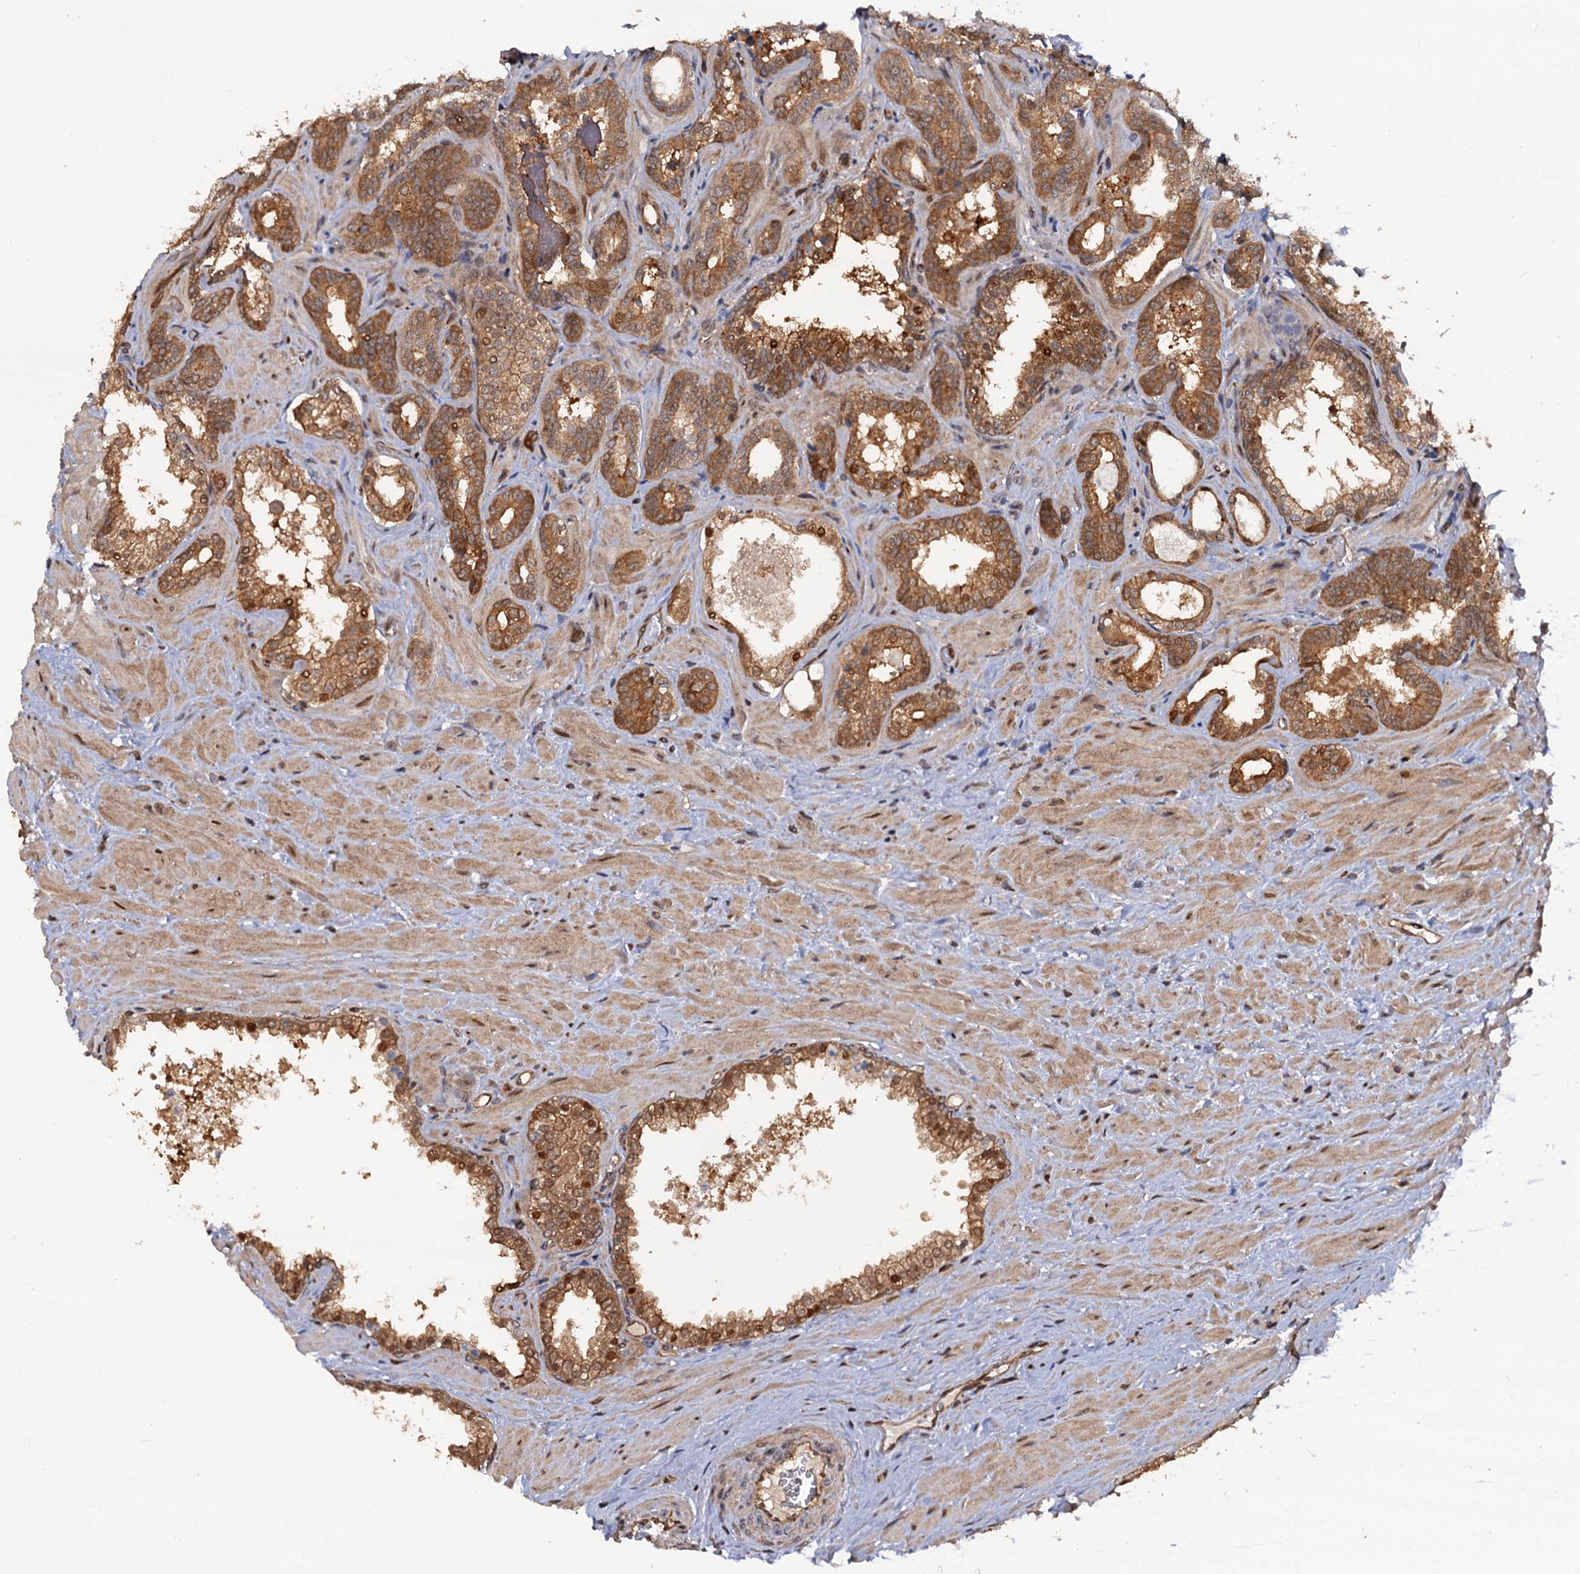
{"staining": {"intensity": "moderate", "quantity": ">75%", "location": "cytoplasmic/membranous"}, "tissue": "prostate cancer", "cell_type": "Tumor cells", "image_type": "cancer", "snomed": [{"axis": "morphology", "description": "Adenocarcinoma, High grade"}, {"axis": "topography", "description": "Prostate"}], "caption": "High-grade adenocarcinoma (prostate) stained for a protein (brown) demonstrates moderate cytoplasmic/membranous positive staining in approximately >75% of tumor cells.", "gene": "CDC23", "patient": {"sex": "male", "age": 64}}